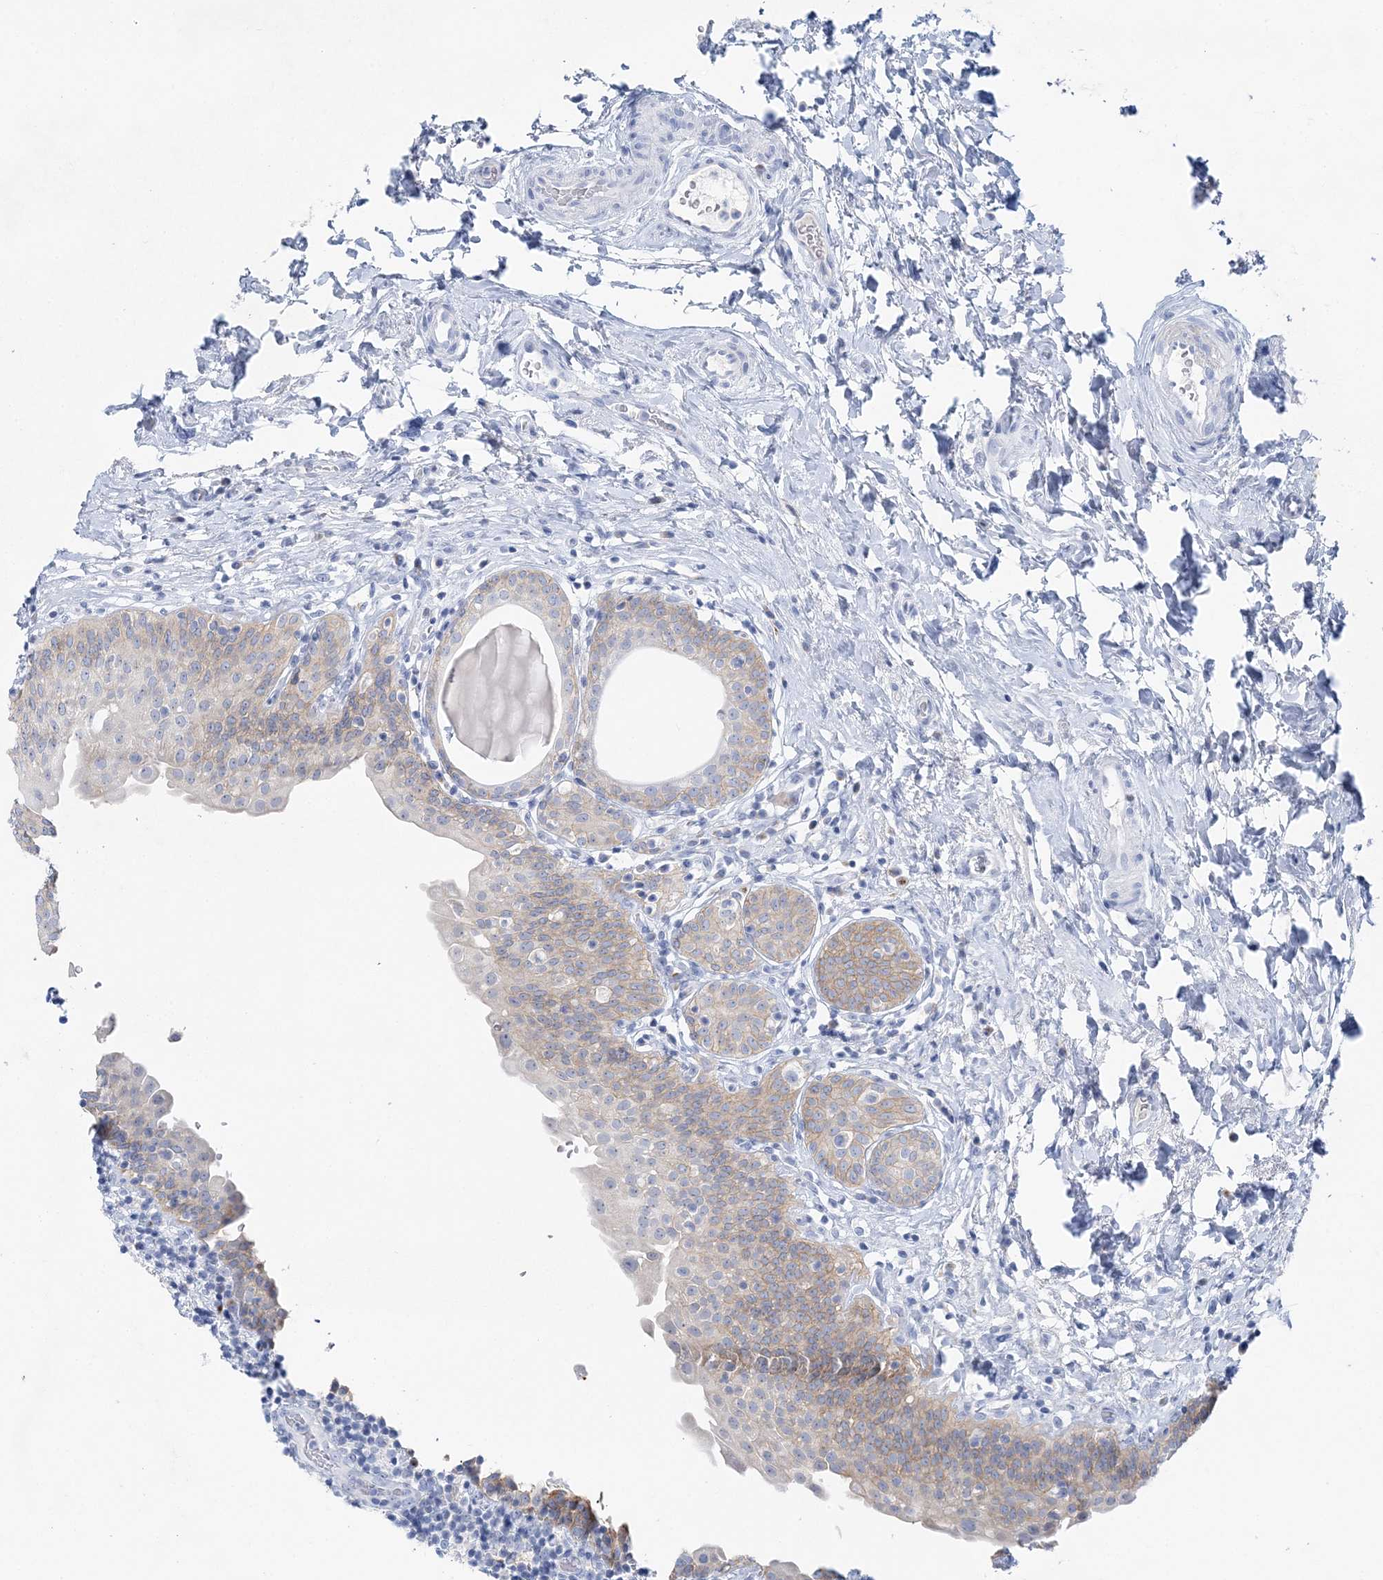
{"staining": {"intensity": "weak", "quantity": "25%-75%", "location": "cytoplasmic/membranous"}, "tissue": "urinary bladder", "cell_type": "Urothelial cells", "image_type": "normal", "snomed": [{"axis": "morphology", "description": "Normal tissue, NOS"}, {"axis": "topography", "description": "Urinary bladder"}], "caption": "About 25%-75% of urothelial cells in unremarkable human urinary bladder demonstrate weak cytoplasmic/membranous protein expression as visualized by brown immunohistochemical staining.", "gene": "SLC5A6", "patient": {"sex": "male", "age": 83}}